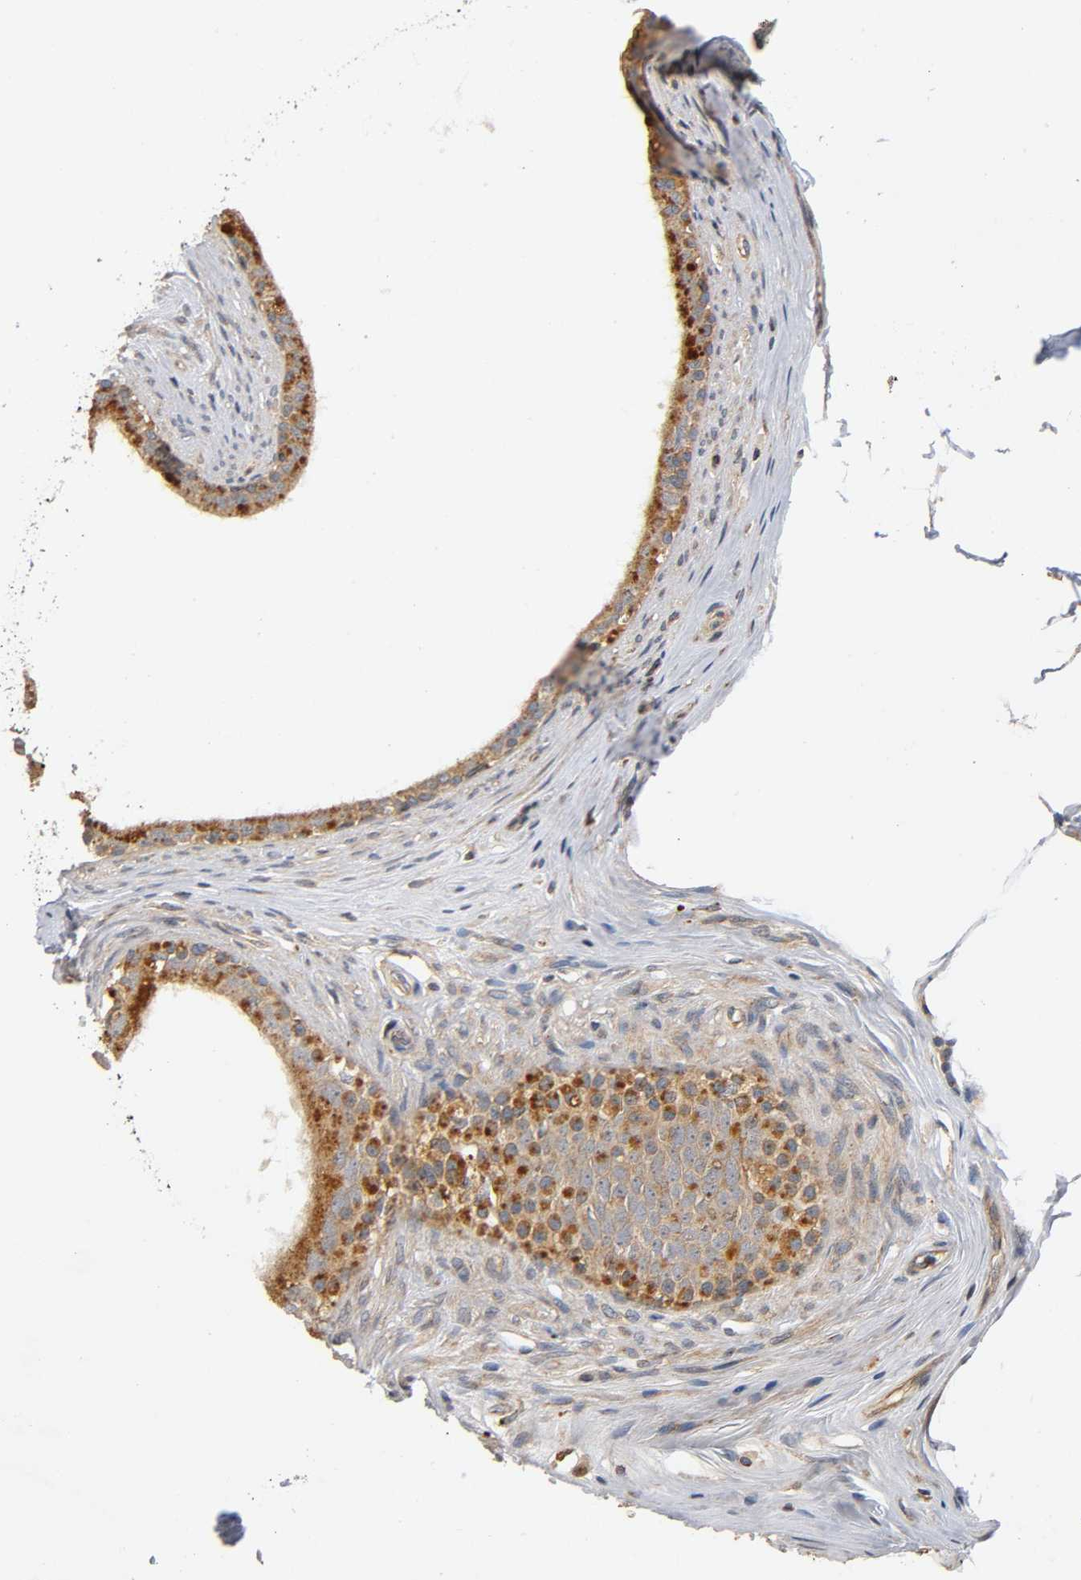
{"staining": {"intensity": "moderate", "quantity": ">75%", "location": "cytoplasmic/membranous"}, "tissue": "epididymis", "cell_type": "Glandular cells", "image_type": "normal", "snomed": [{"axis": "morphology", "description": "Normal tissue, NOS"}, {"axis": "morphology", "description": "Inflammation, NOS"}, {"axis": "topography", "description": "Epididymis"}], "caption": "The photomicrograph exhibits a brown stain indicating the presence of a protein in the cytoplasmic/membranous of glandular cells in epididymis.", "gene": "IKBKB", "patient": {"sex": "male", "age": 84}}